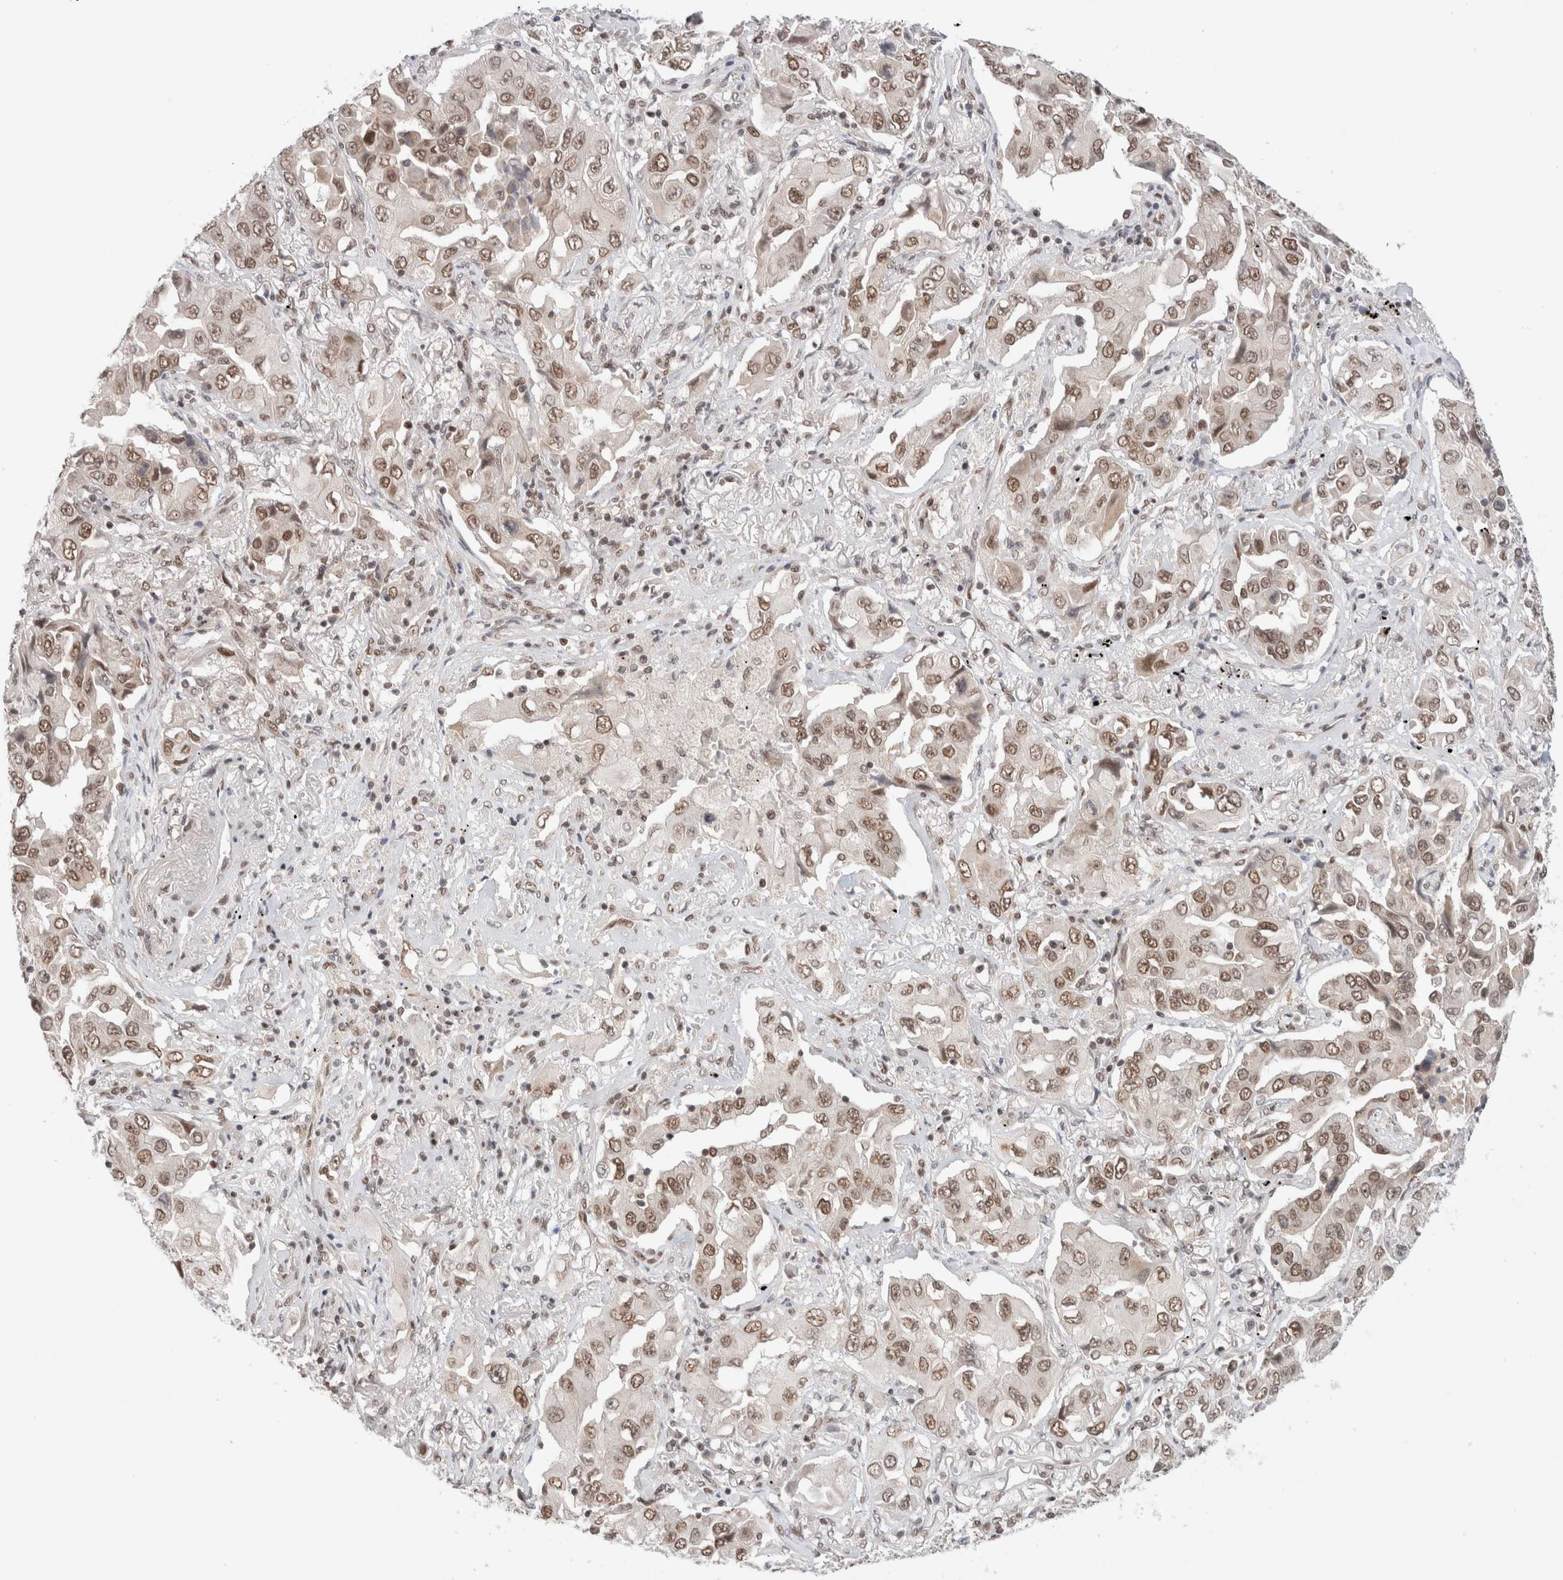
{"staining": {"intensity": "moderate", "quantity": ">75%", "location": "nuclear"}, "tissue": "lung cancer", "cell_type": "Tumor cells", "image_type": "cancer", "snomed": [{"axis": "morphology", "description": "Adenocarcinoma, NOS"}, {"axis": "topography", "description": "Lung"}], "caption": "This histopathology image exhibits immunohistochemistry (IHC) staining of lung cancer, with medium moderate nuclear positivity in approximately >75% of tumor cells.", "gene": "GATAD2A", "patient": {"sex": "female", "age": 65}}